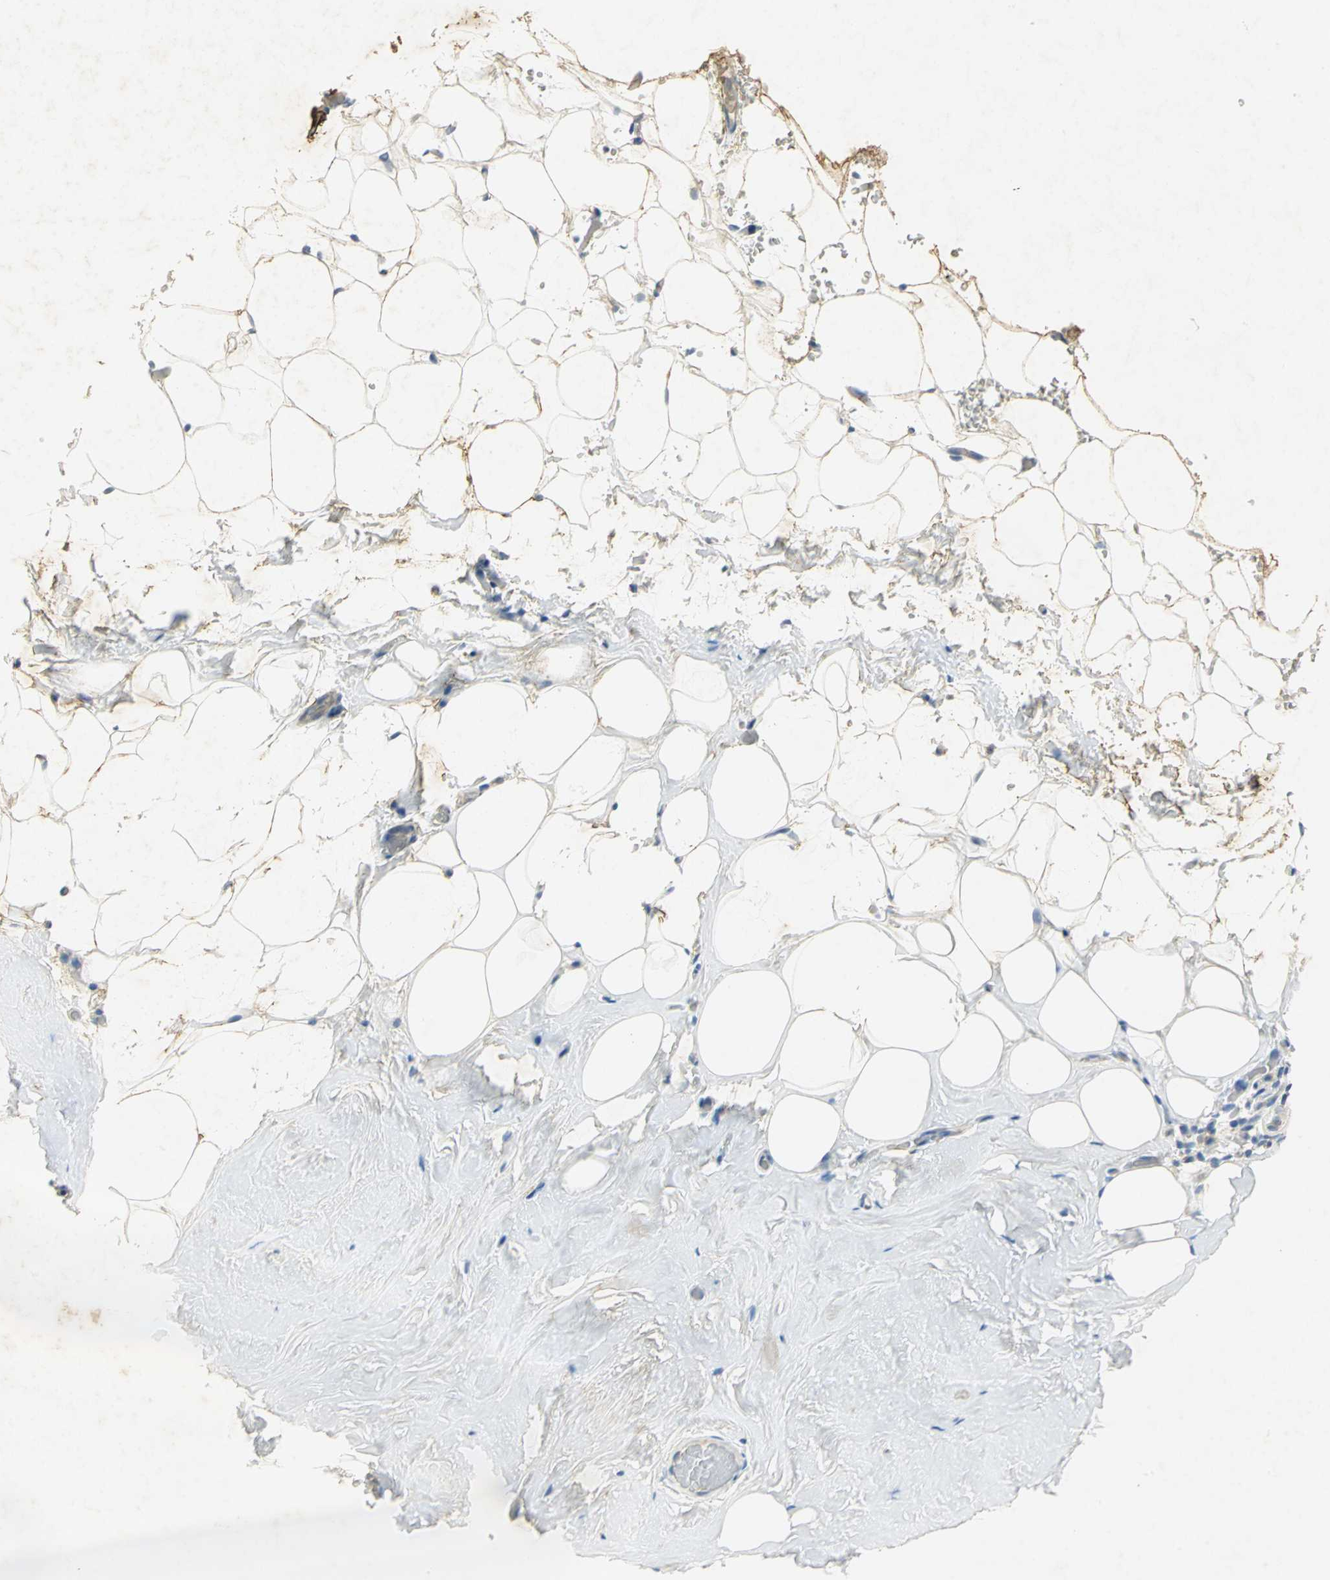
{"staining": {"intensity": "weak", "quantity": "<25%", "location": "cytoplasmic/membranous"}, "tissue": "breast", "cell_type": "Adipocytes", "image_type": "normal", "snomed": [{"axis": "morphology", "description": "Normal tissue, NOS"}, {"axis": "topography", "description": "Breast"}], "caption": "The histopathology image reveals no significant expression in adipocytes of breast. (Immunohistochemistry, brightfield microscopy, high magnification).", "gene": "ANXA4", "patient": {"sex": "female", "age": 75}}